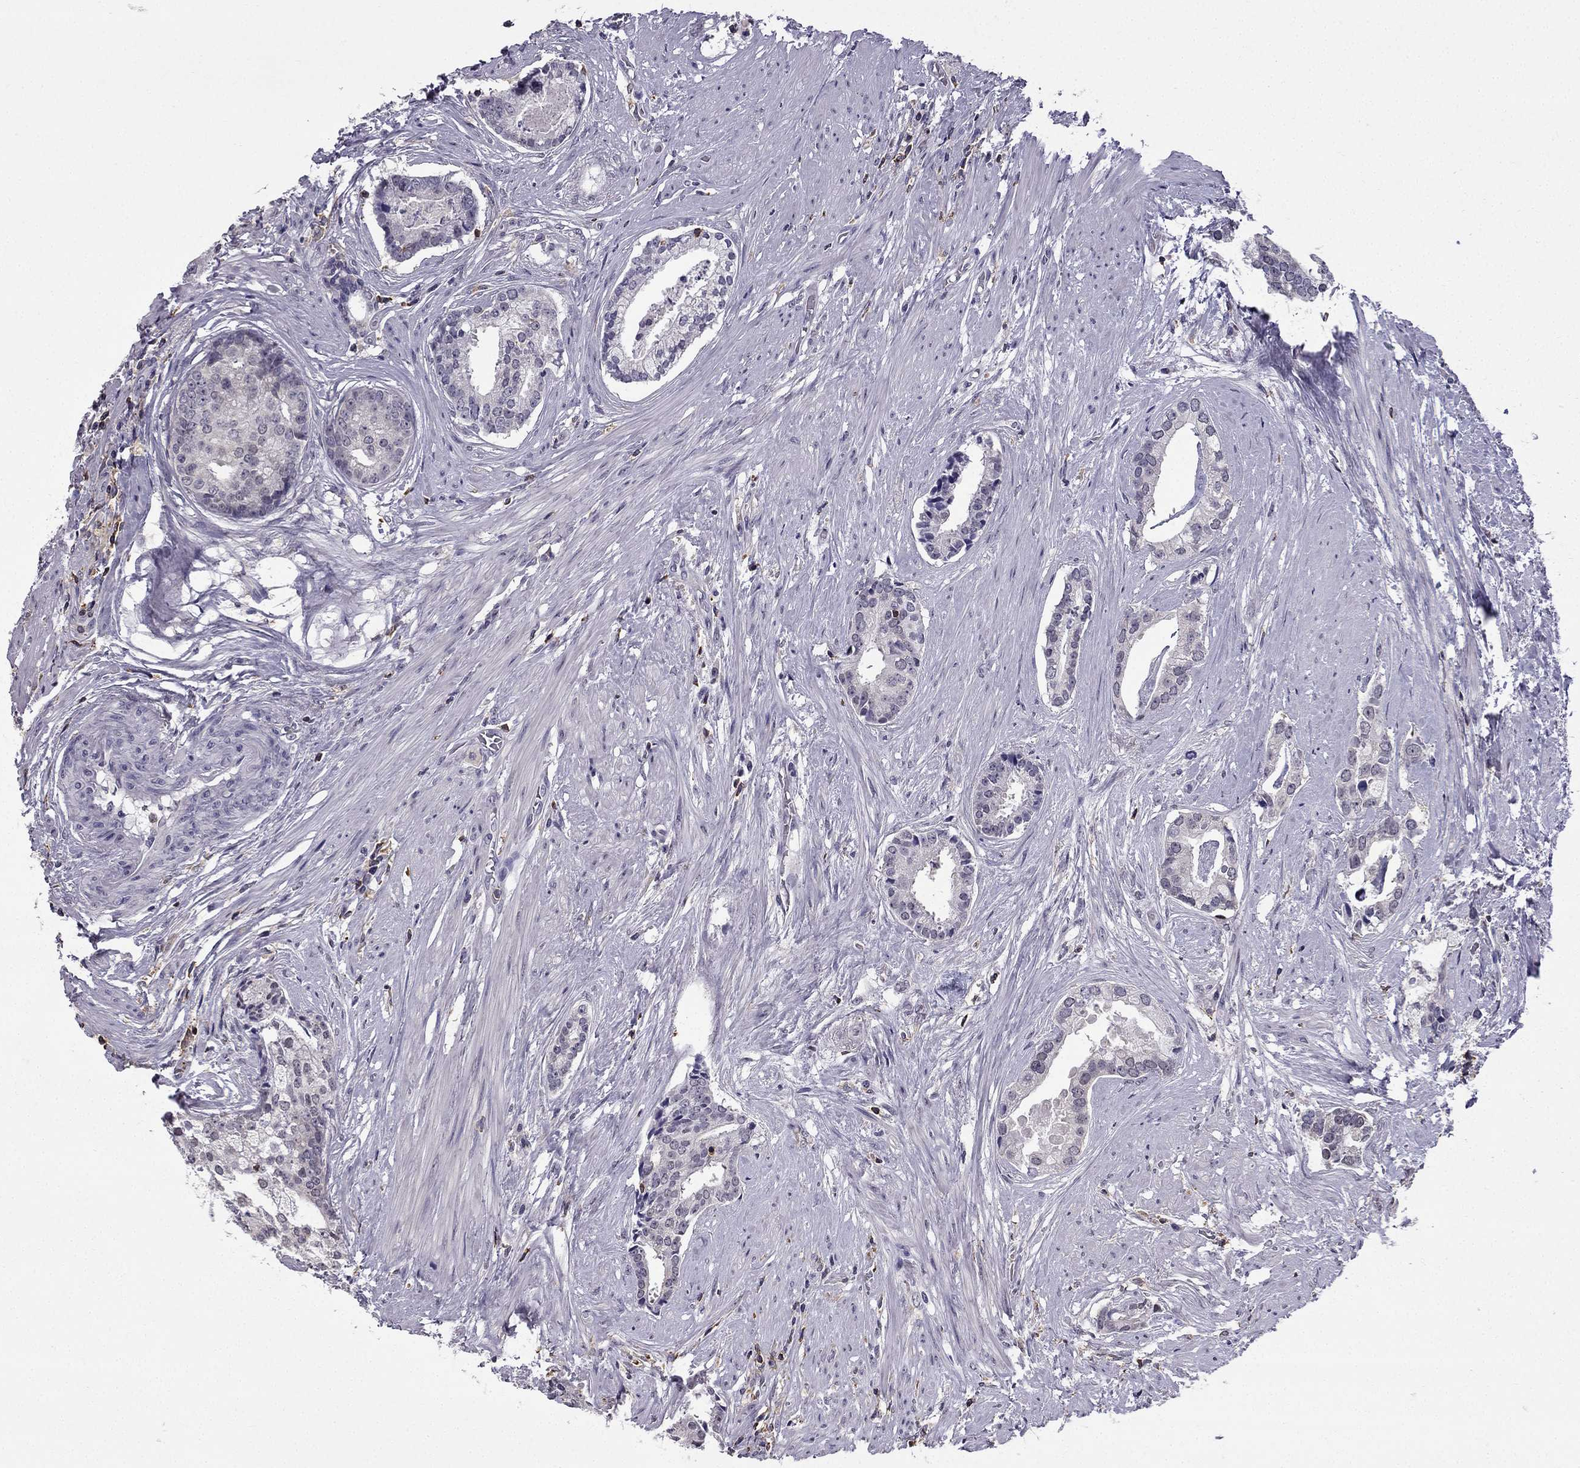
{"staining": {"intensity": "negative", "quantity": "none", "location": "none"}, "tissue": "prostate cancer", "cell_type": "Tumor cells", "image_type": "cancer", "snomed": [{"axis": "morphology", "description": "Adenocarcinoma, NOS"}, {"axis": "topography", "description": "Prostate and seminal vesicle, NOS"}, {"axis": "topography", "description": "Prostate"}], "caption": "Human adenocarcinoma (prostate) stained for a protein using IHC displays no expression in tumor cells.", "gene": "CCK", "patient": {"sex": "male", "age": 44}}